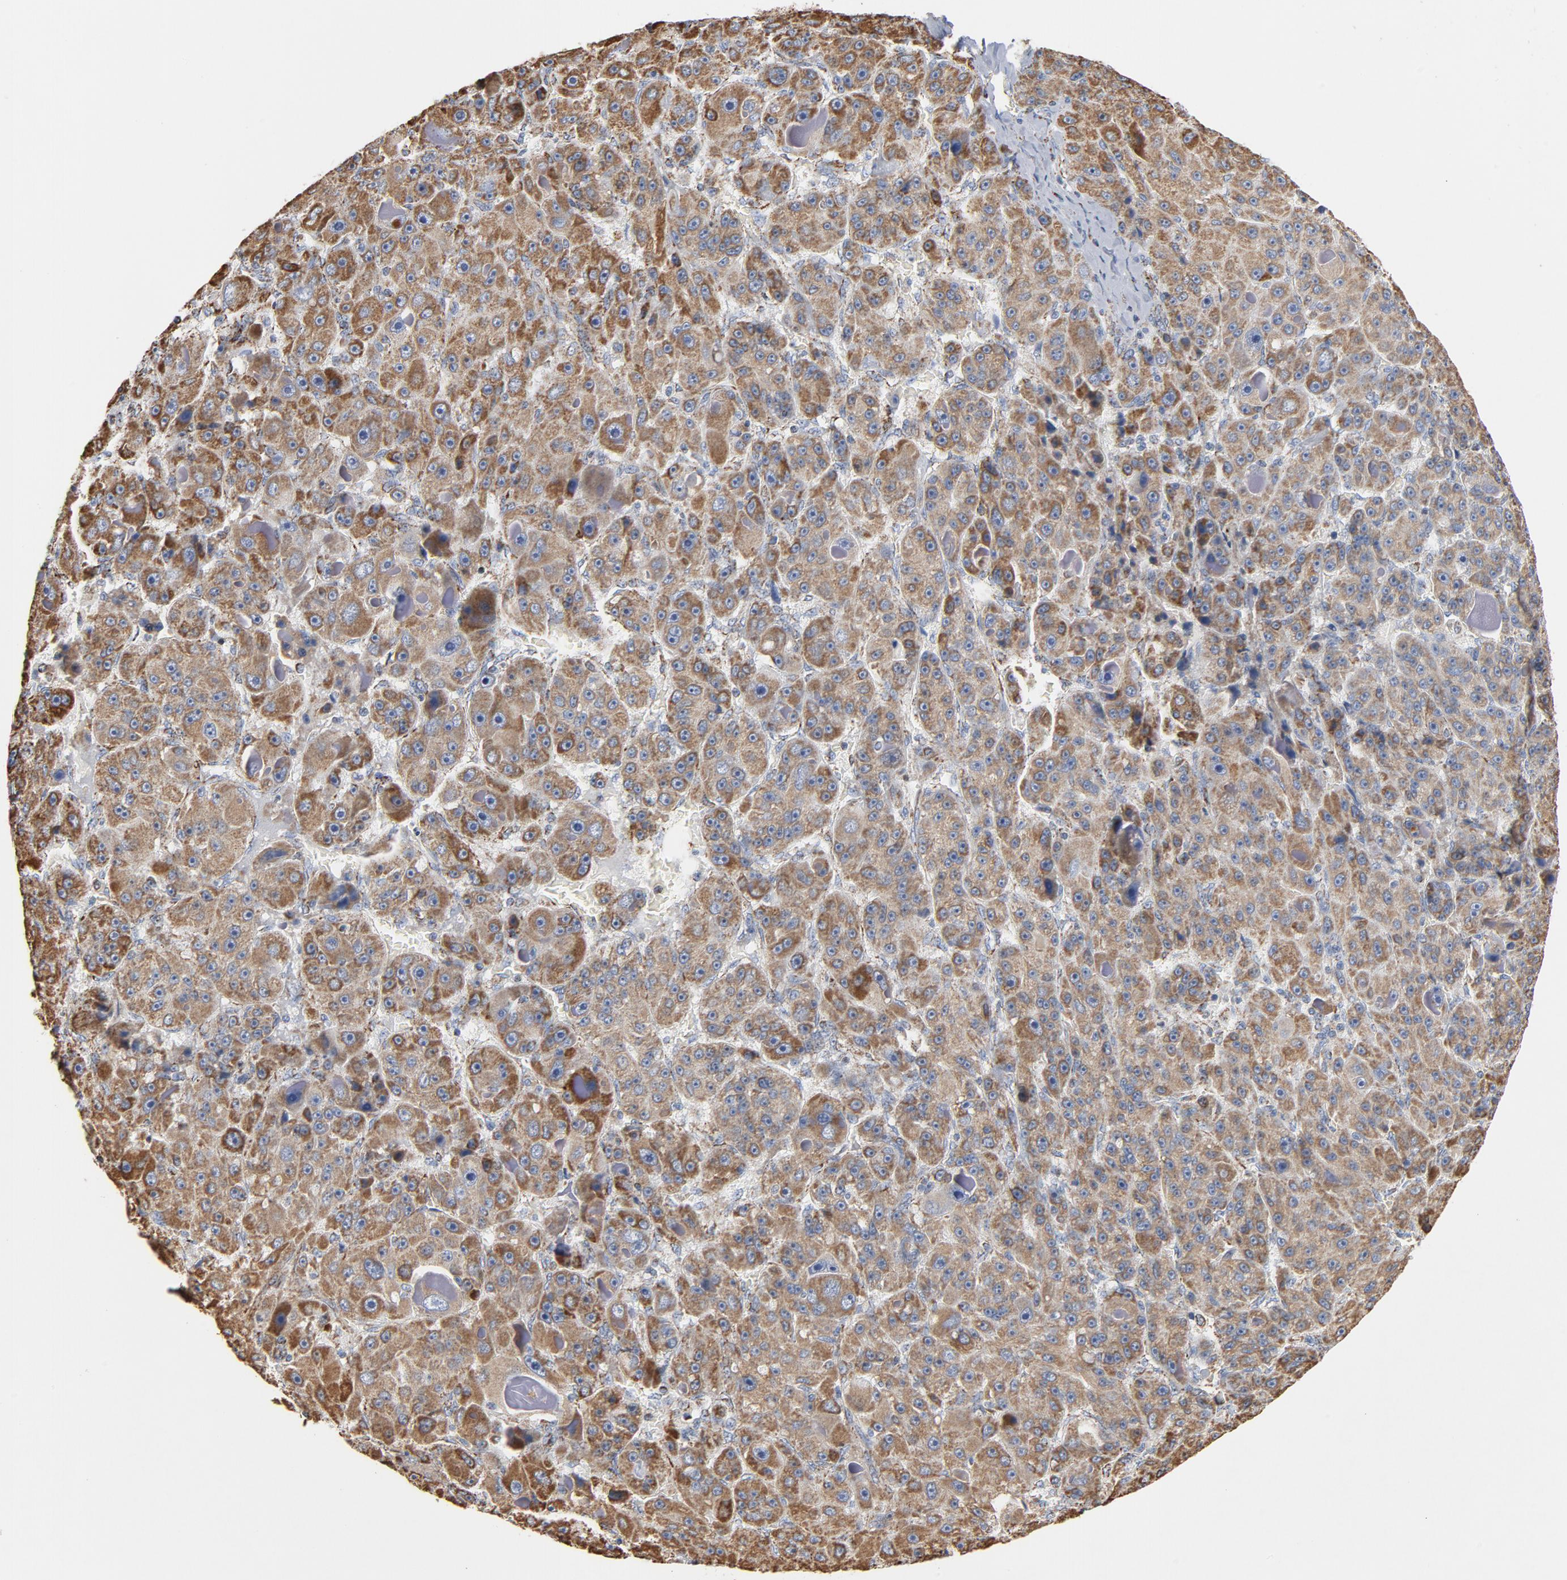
{"staining": {"intensity": "moderate", "quantity": ">75%", "location": "cytoplasmic/membranous"}, "tissue": "liver cancer", "cell_type": "Tumor cells", "image_type": "cancer", "snomed": [{"axis": "morphology", "description": "Carcinoma, Hepatocellular, NOS"}, {"axis": "topography", "description": "Liver"}], "caption": "There is medium levels of moderate cytoplasmic/membranous expression in tumor cells of liver cancer, as demonstrated by immunohistochemical staining (brown color).", "gene": "NDUFS4", "patient": {"sex": "male", "age": 76}}